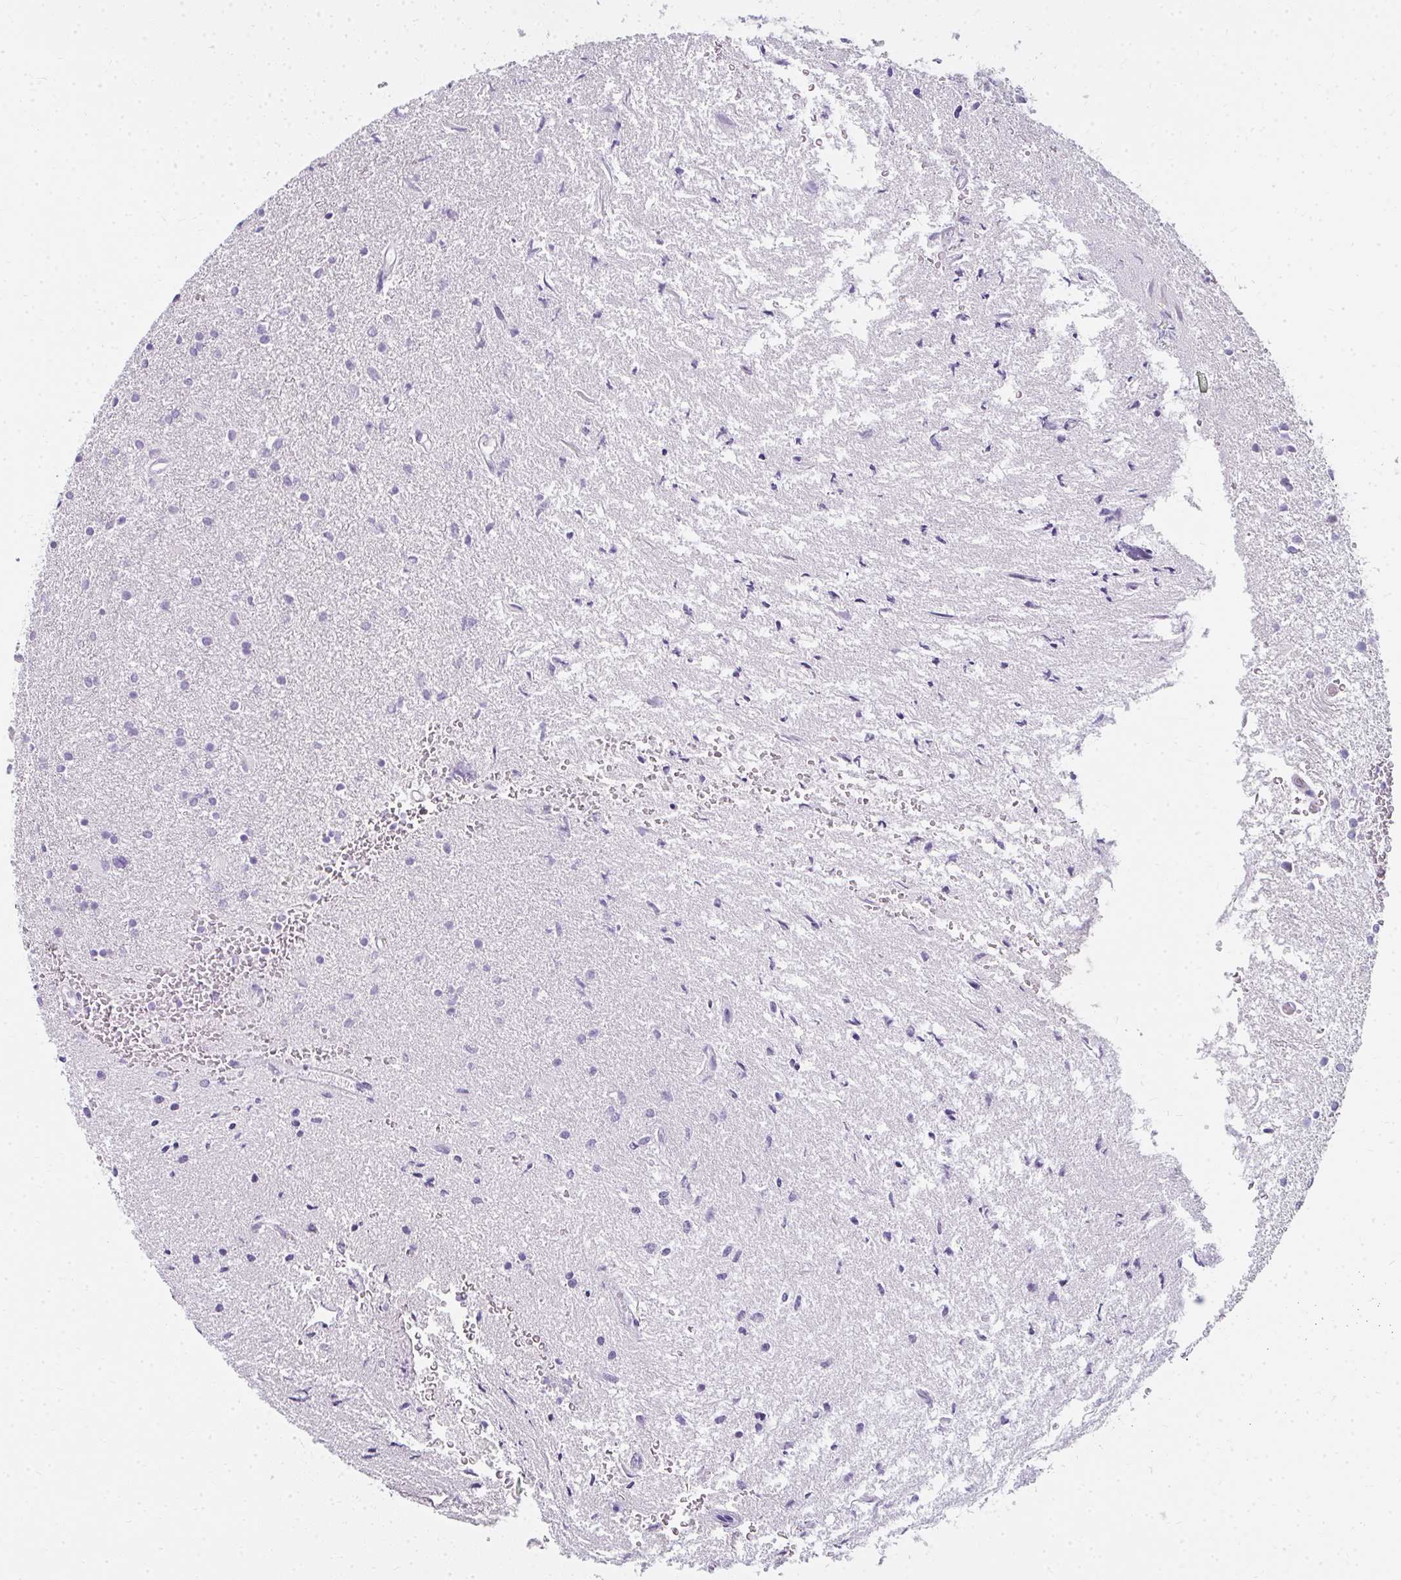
{"staining": {"intensity": "negative", "quantity": "none", "location": "none"}, "tissue": "glioma", "cell_type": "Tumor cells", "image_type": "cancer", "snomed": [{"axis": "morphology", "description": "Glioma, malignant, High grade"}, {"axis": "topography", "description": "Brain"}], "caption": "Tumor cells are negative for brown protein staining in malignant high-grade glioma.", "gene": "PPP1R3G", "patient": {"sex": "female", "age": 50}}